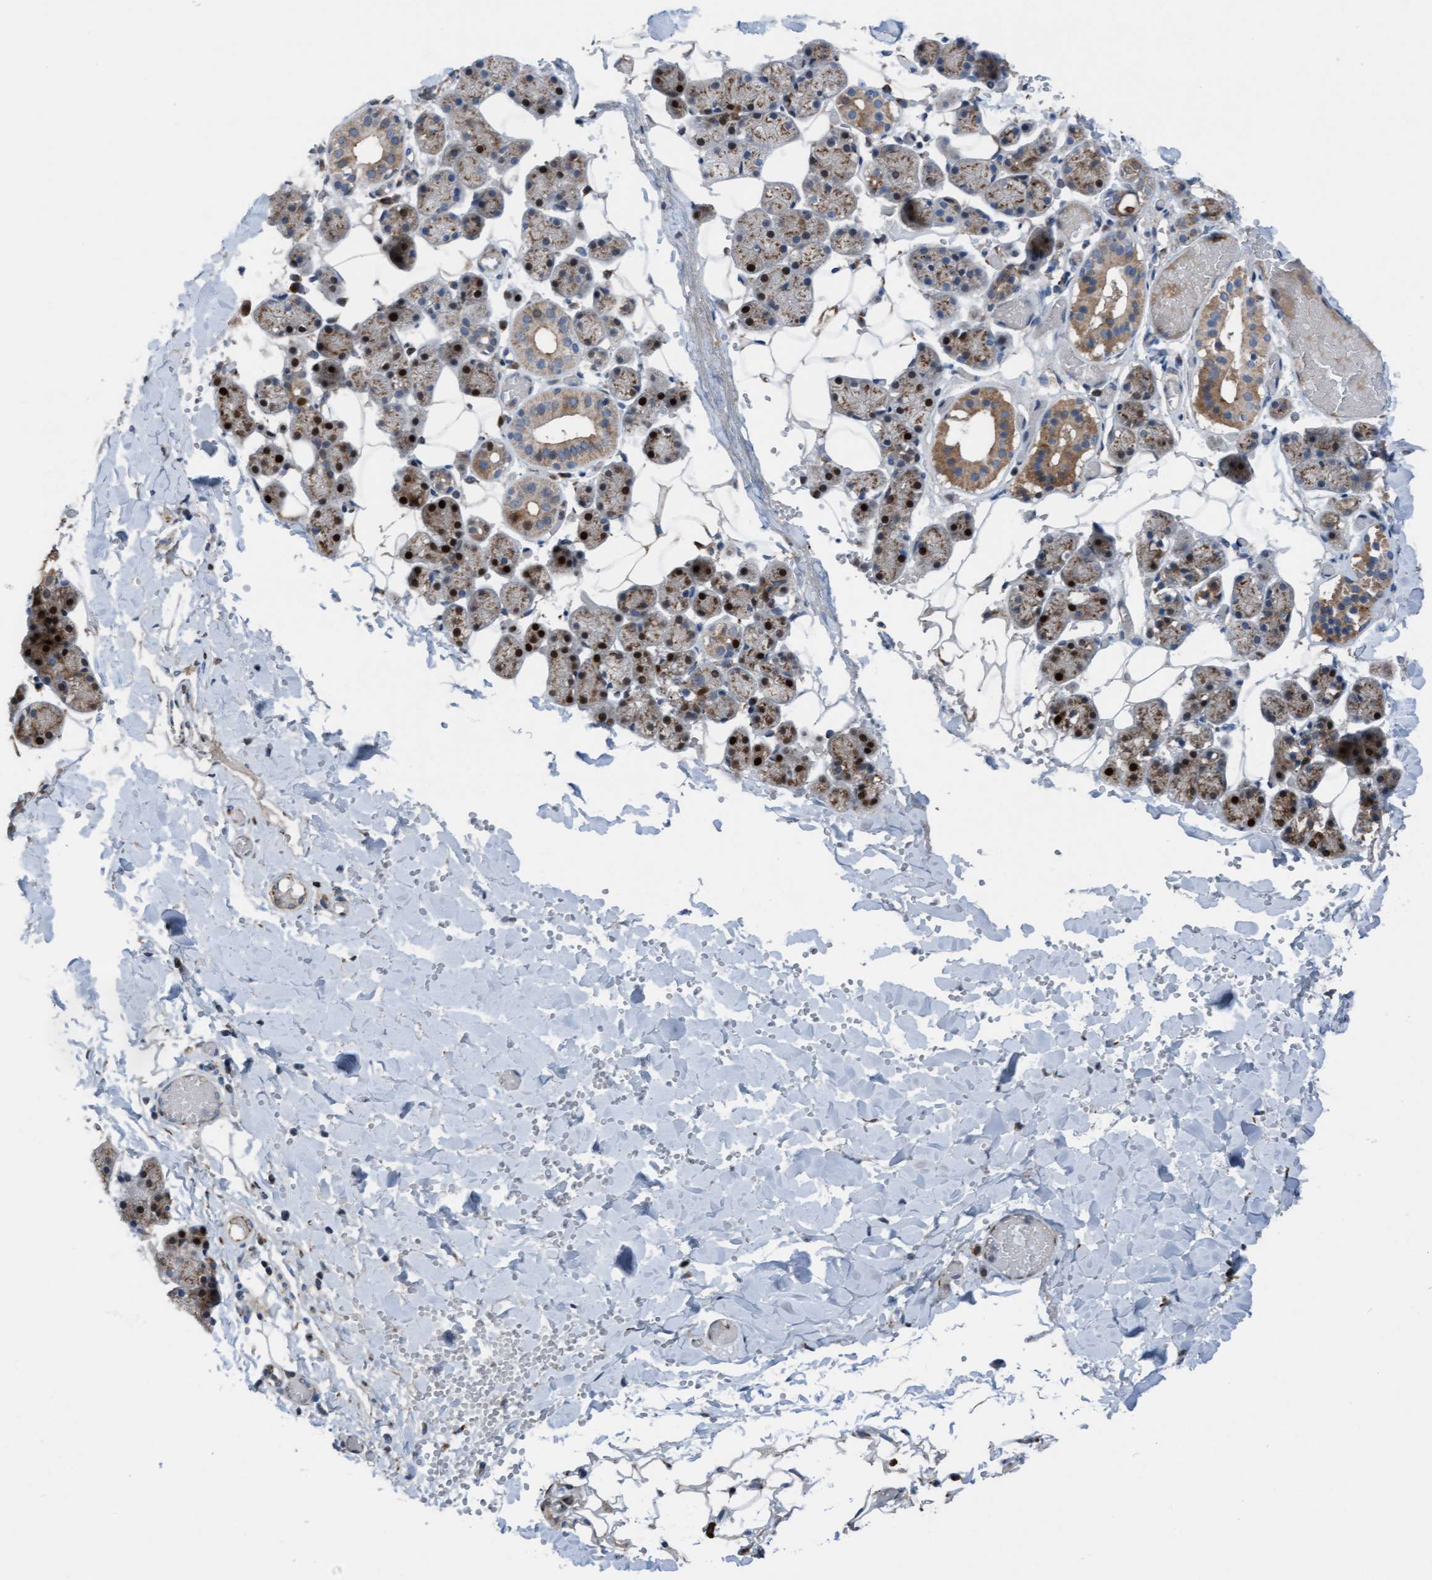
{"staining": {"intensity": "moderate", "quantity": "25%-75%", "location": "cytoplasmic/membranous,nuclear"}, "tissue": "salivary gland", "cell_type": "Glandular cells", "image_type": "normal", "snomed": [{"axis": "morphology", "description": "Normal tissue, NOS"}, {"axis": "topography", "description": "Salivary gland"}], "caption": "Moderate cytoplasmic/membranous,nuclear expression is present in about 25%-75% of glandular cells in unremarkable salivary gland. (DAB IHC with brightfield microscopy, high magnification).", "gene": "KLHL26", "patient": {"sex": "female", "age": 33}}